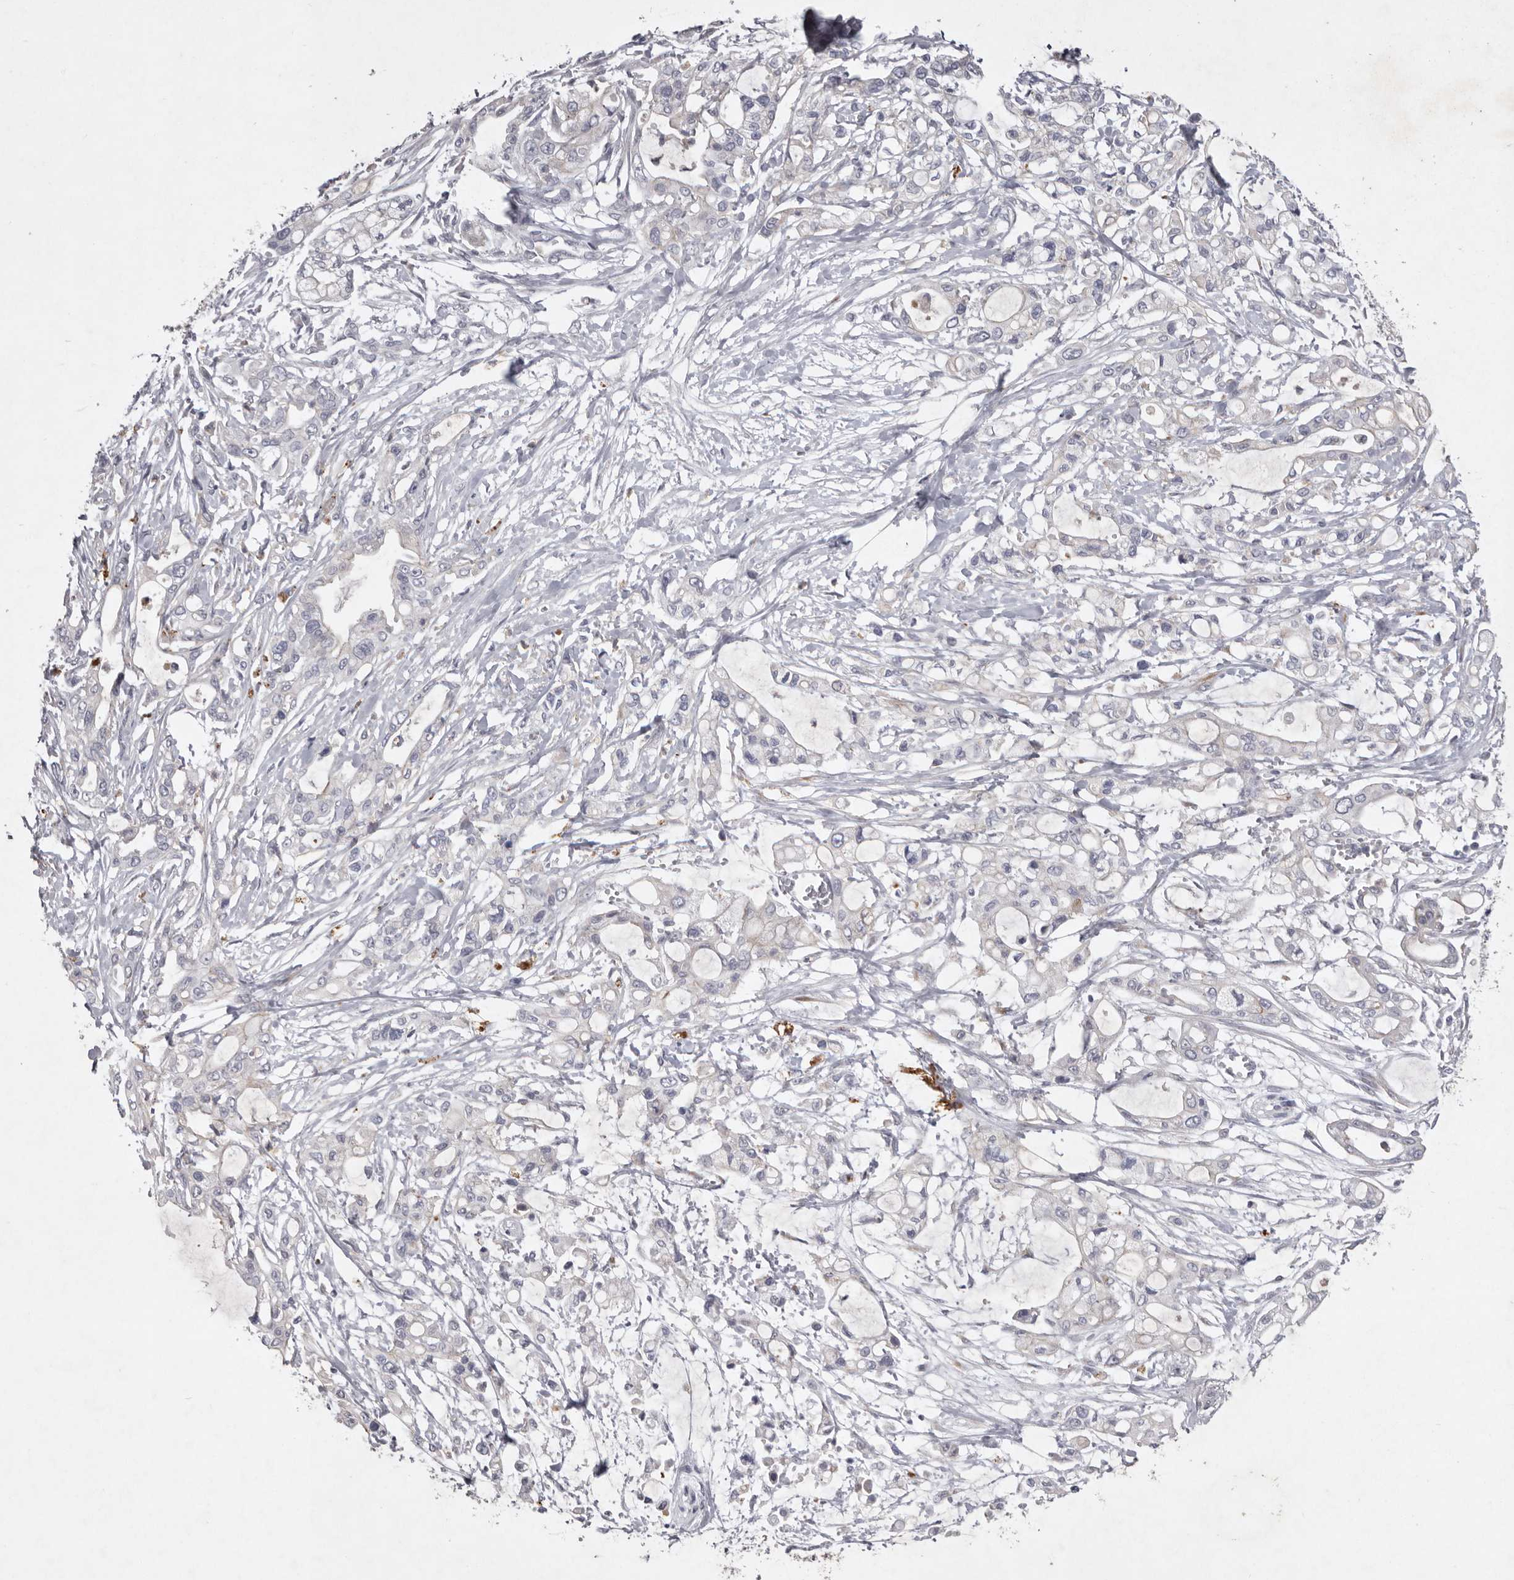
{"staining": {"intensity": "negative", "quantity": "none", "location": "none"}, "tissue": "pancreatic cancer", "cell_type": "Tumor cells", "image_type": "cancer", "snomed": [{"axis": "morphology", "description": "Adenocarcinoma, NOS"}, {"axis": "topography", "description": "Pancreas"}], "caption": "Tumor cells show no significant protein staining in adenocarcinoma (pancreatic).", "gene": "NKAIN4", "patient": {"sex": "male", "age": 68}}